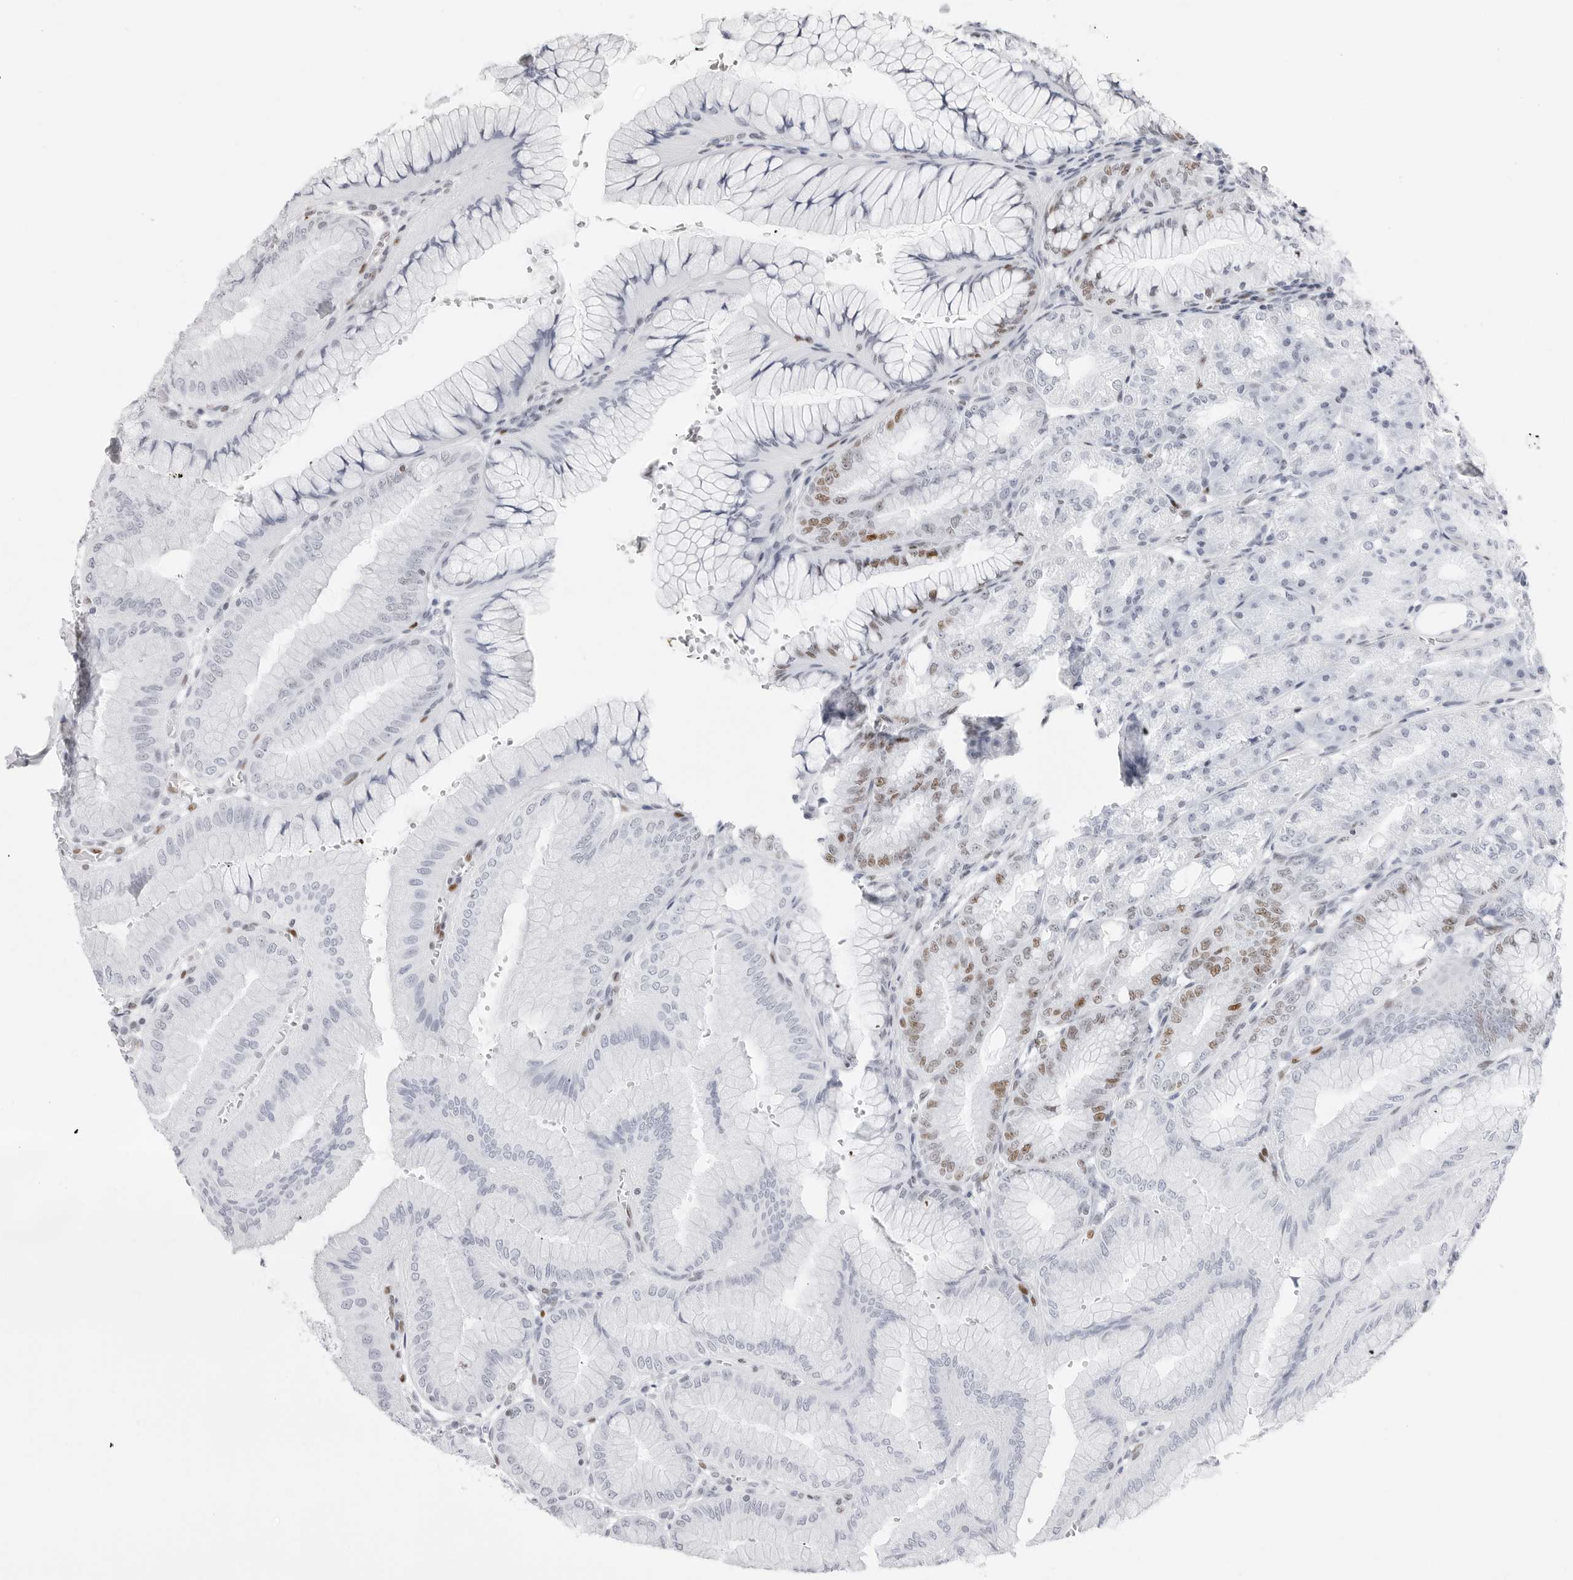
{"staining": {"intensity": "moderate", "quantity": "<25%", "location": "nuclear"}, "tissue": "stomach", "cell_type": "Glandular cells", "image_type": "normal", "snomed": [{"axis": "morphology", "description": "Normal tissue, NOS"}, {"axis": "topography", "description": "Stomach, lower"}], "caption": "Immunohistochemistry image of normal human stomach stained for a protein (brown), which displays low levels of moderate nuclear expression in approximately <25% of glandular cells.", "gene": "NASP", "patient": {"sex": "male", "age": 71}}